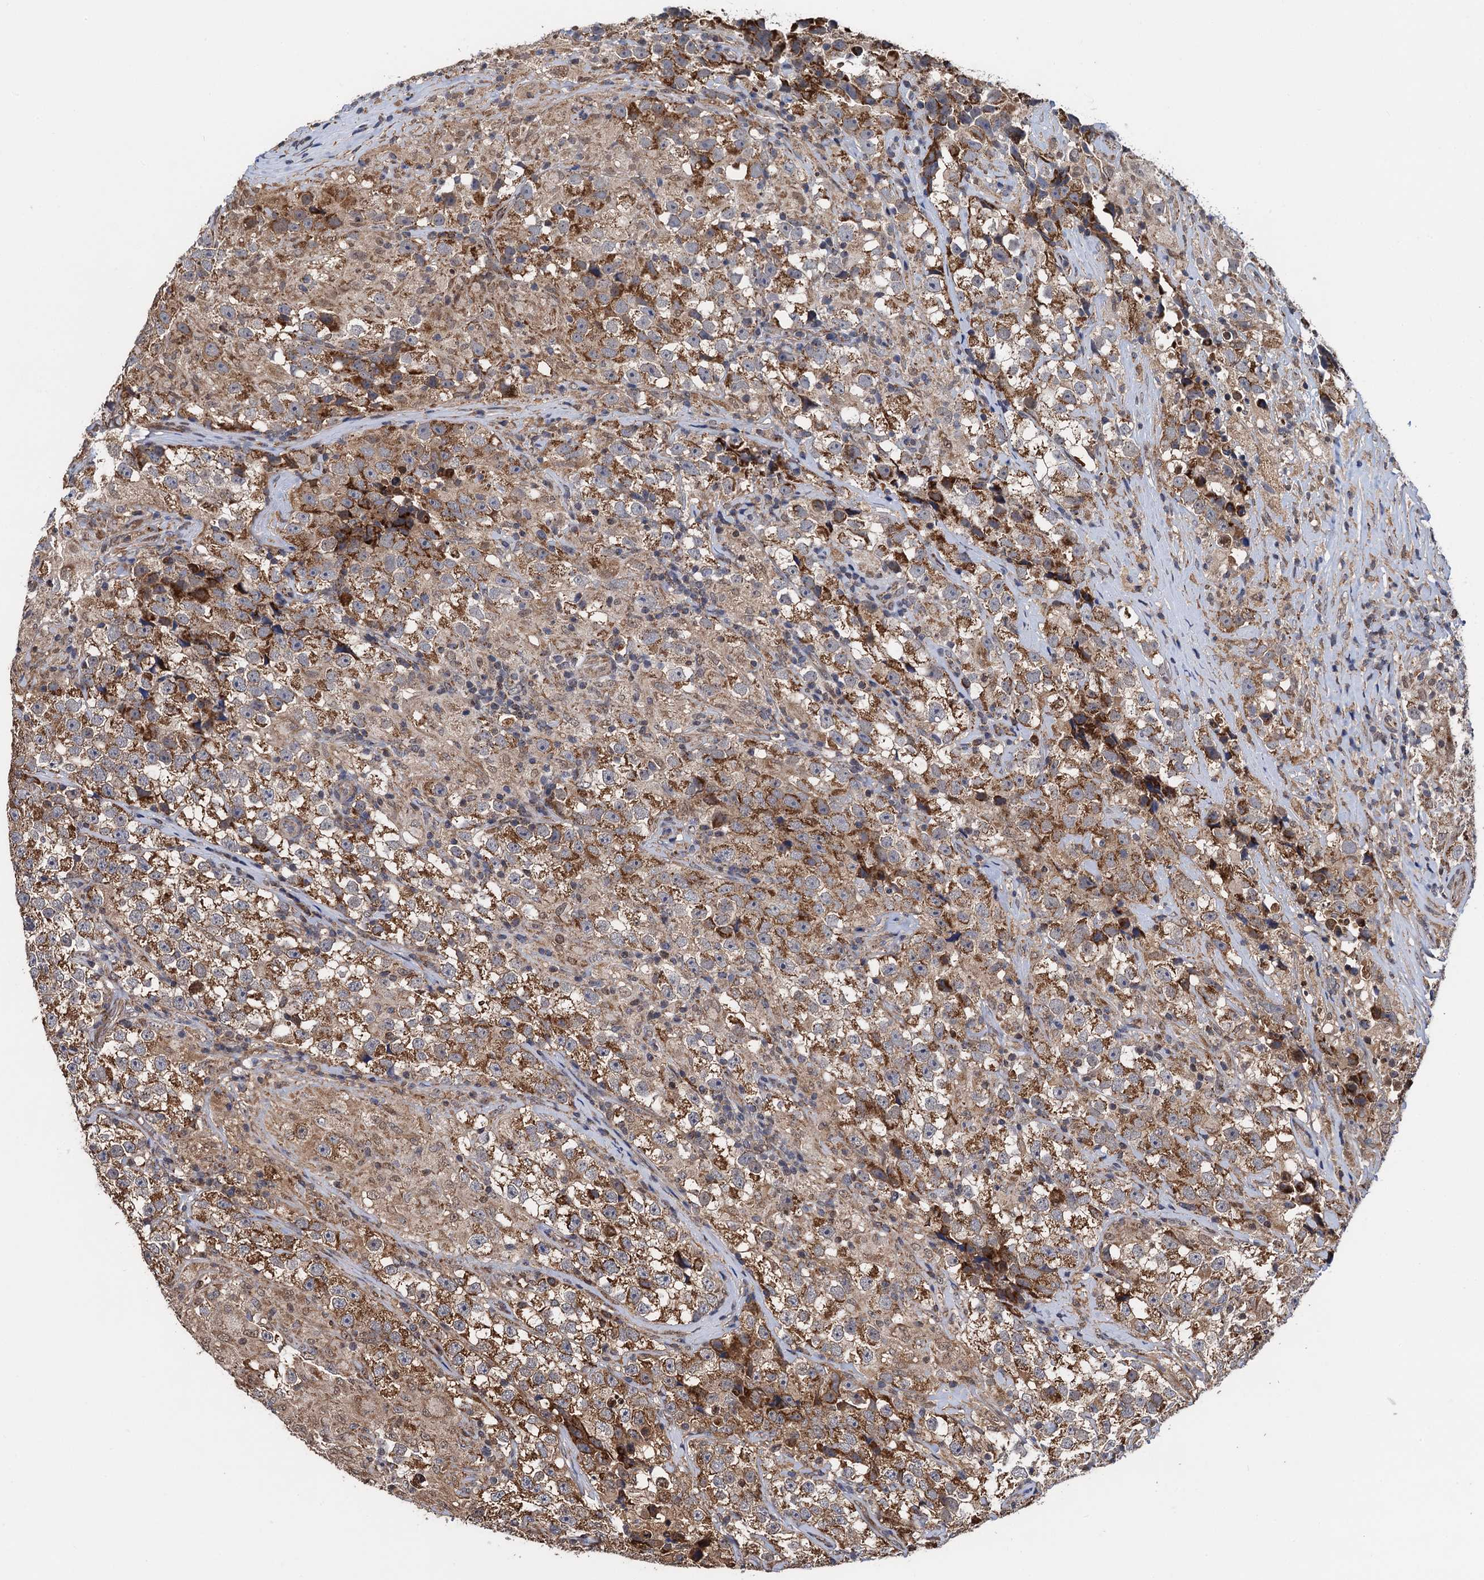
{"staining": {"intensity": "moderate", "quantity": ">75%", "location": "cytoplasmic/membranous"}, "tissue": "testis cancer", "cell_type": "Tumor cells", "image_type": "cancer", "snomed": [{"axis": "morphology", "description": "Seminoma, NOS"}, {"axis": "topography", "description": "Testis"}], "caption": "Seminoma (testis) stained with DAB (3,3'-diaminobenzidine) IHC exhibits medium levels of moderate cytoplasmic/membranous expression in approximately >75% of tumor cells.", "gene": "PTCD3", "patient": {"sex": "male", "age": 46}}